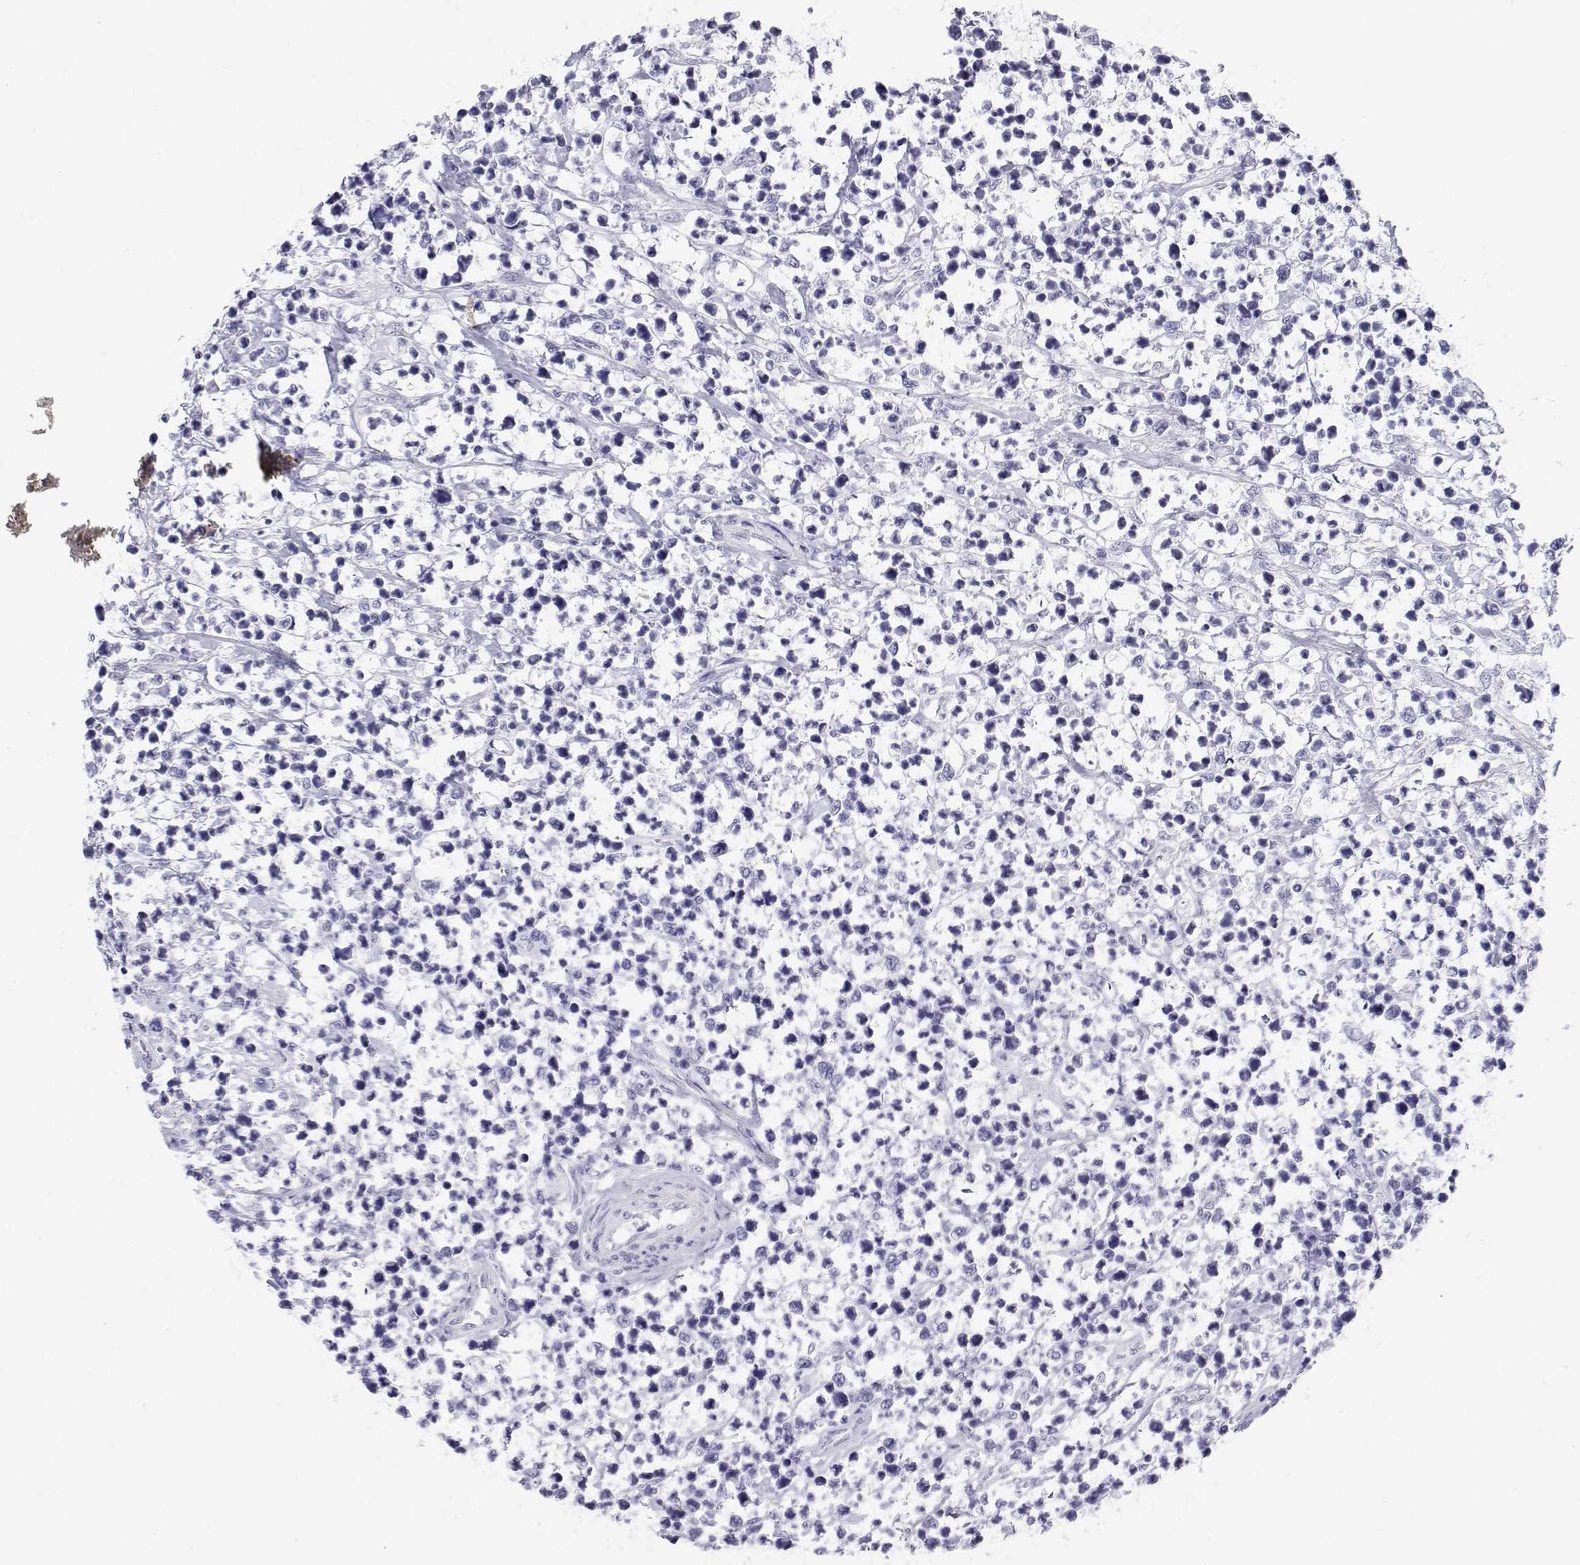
{"staining": {"intensity": "negative", "quantity": "none", "location": "none"}, "tissue": "lymphoma", "cell_type": "Tumor cells", "image_type": "cancer", "snomed": [{"axis": "morphology", "description": "Malignant lymphoma, non-Hodgkin's type, High grade"}, {"axis": "topography", "description": "Soft tissue"}], "caption": "The micrograph exhibits no significant positivity in tumor cells of lymphoma. (DAB IHC with hematoxylin counter stain).", "gene": "BHMT", "patient": {"sex": "female", "age": 56}}